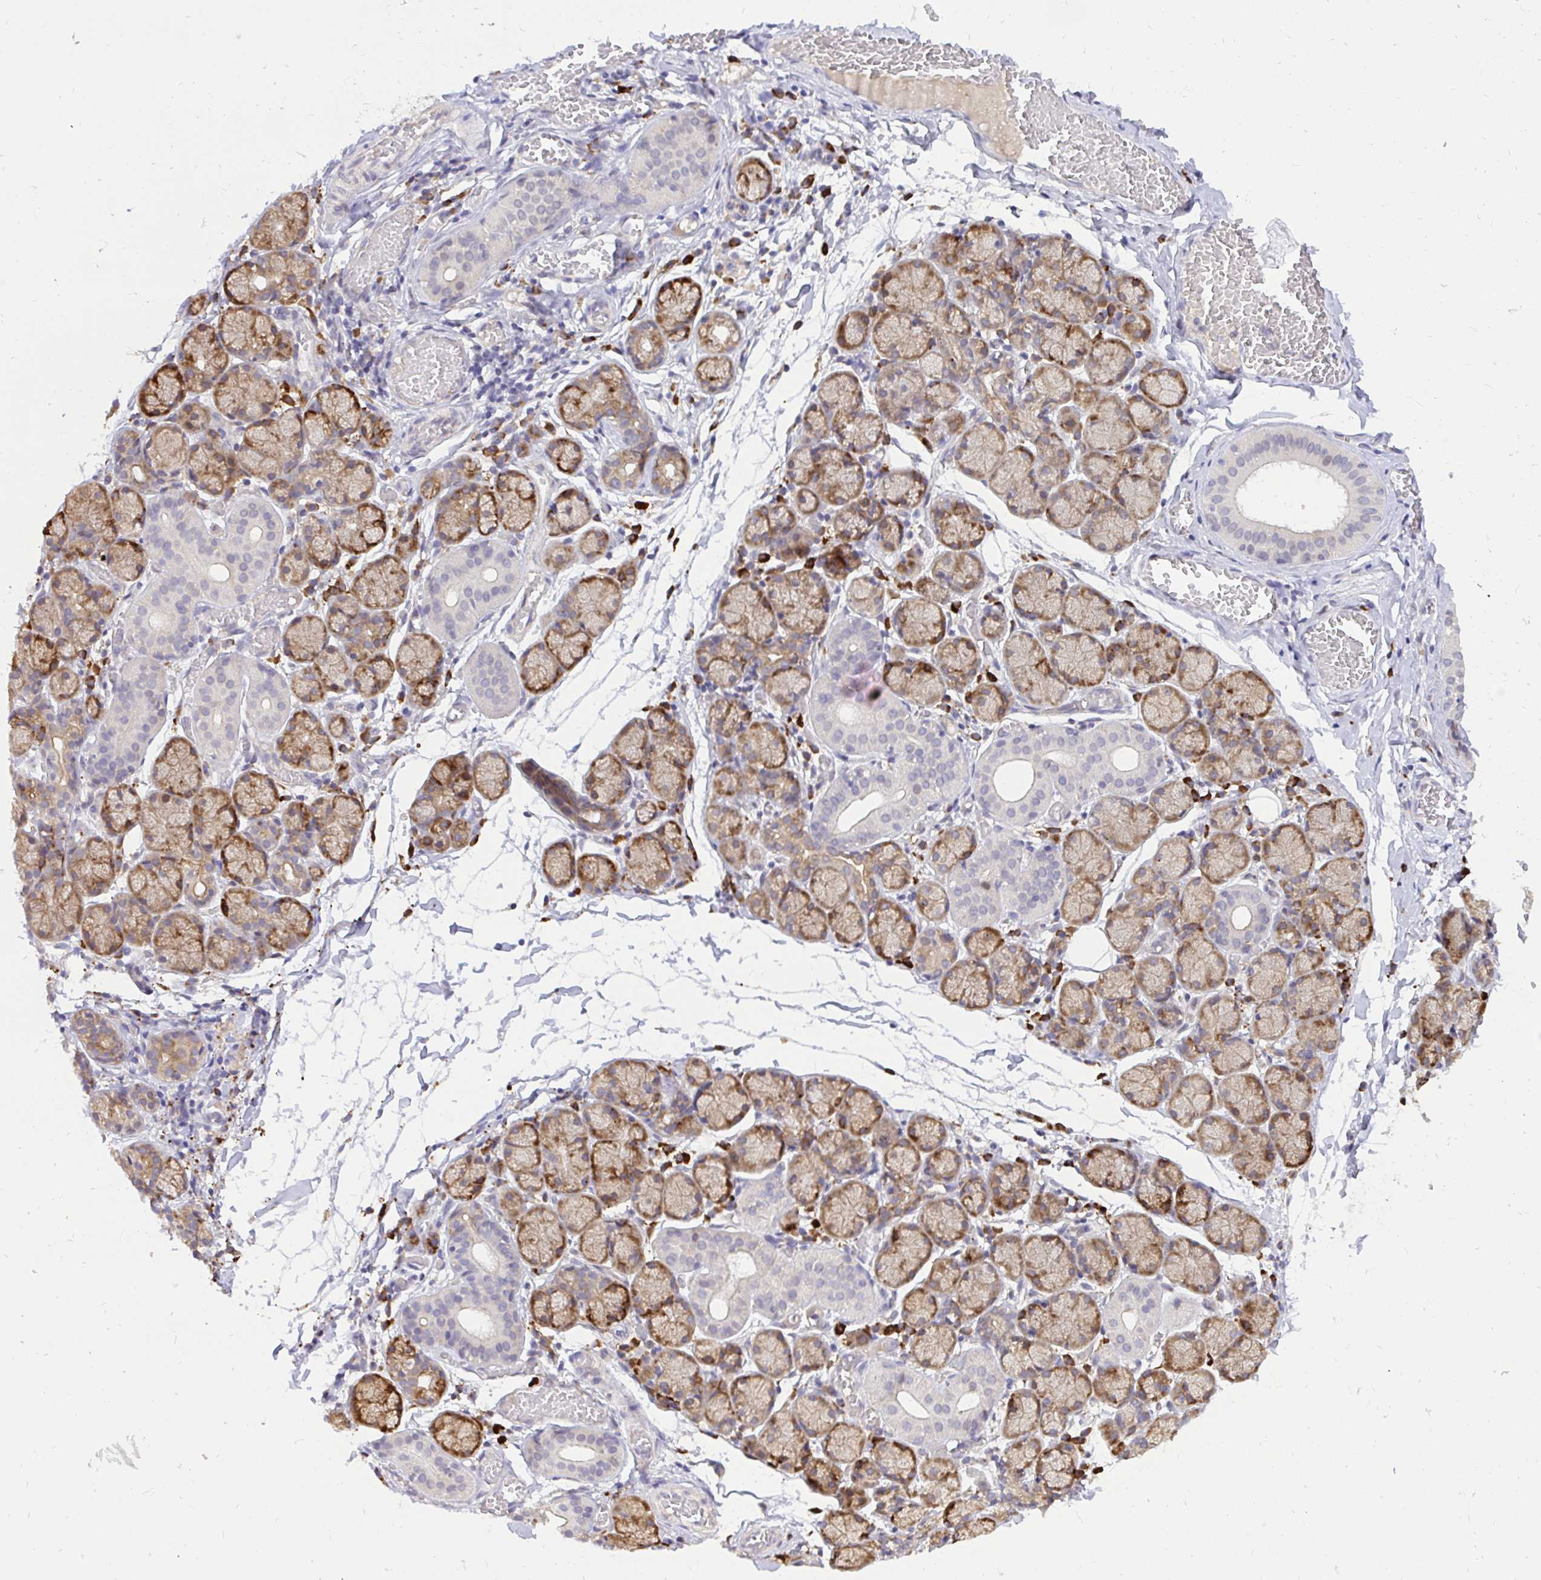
{"staining": {"intensity": "strong", "quantity": ">75%", "location": "cytoplasmic/membranous"}, "tissue": "salivary gland", "cell_type": "Glandular cells", "image_type": "normal", "snomed": [{"axis": "morphology", "description": "Normal tissue, NOS"}, {"axis": "topography", "description": "Salivary gland"}], "caption": "Immunohistochemical staining of unremarkable human salivary gland reveals >75% levels of strong cytoplasmic/membranous protein positivity in approximately >75% of glandular cells. (brown staining indicates protein expression, while blue staining denotes nuclei).", "gene": "NAALAD2", "patient": {"sex": "female", "age": 24}}